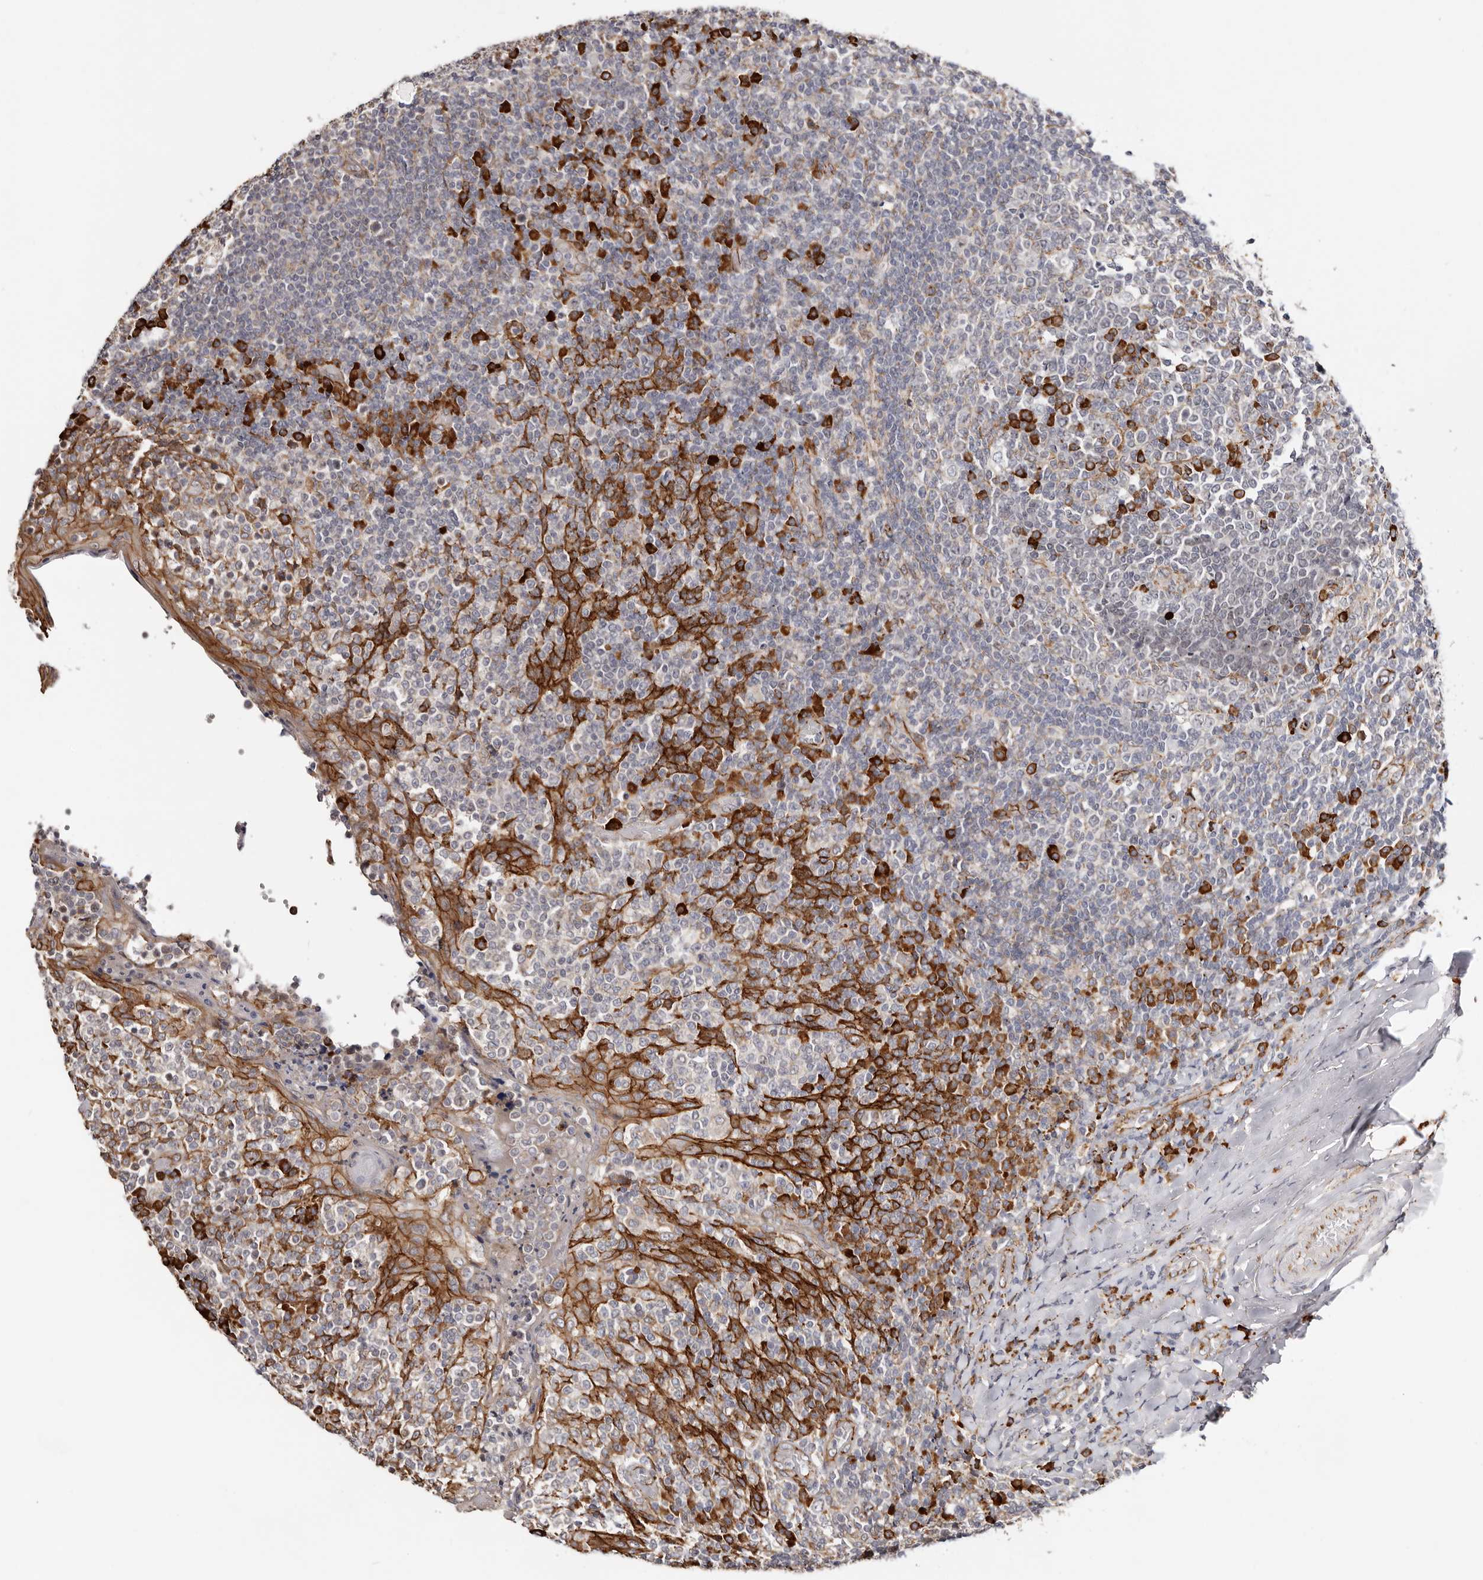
{"staining": {"intensity": "strong", "quantity": "<25%", "location": "cytoplasmic/membranous"}, "tissue": "tonsil", "cell_type": "Germinal center cells", "image_type": "normal", "snomed": [{"axis": "morphology", "description": "Normal tissue, NOS"}, {"axis": "topography", "description": "Tonsil"}], "caption": "Brown immunohistochemical staining in normal tonsil exhibits strong cytoplasmic/membranous staining in approximately <25% of germinal center cells. (DAB (3,3'-diaminobenzidine) IHC, brown staining for protein, blue staining for nuclei).", "gene": "CTNNB1", "patient": {"sex": "female", "age": 19}}